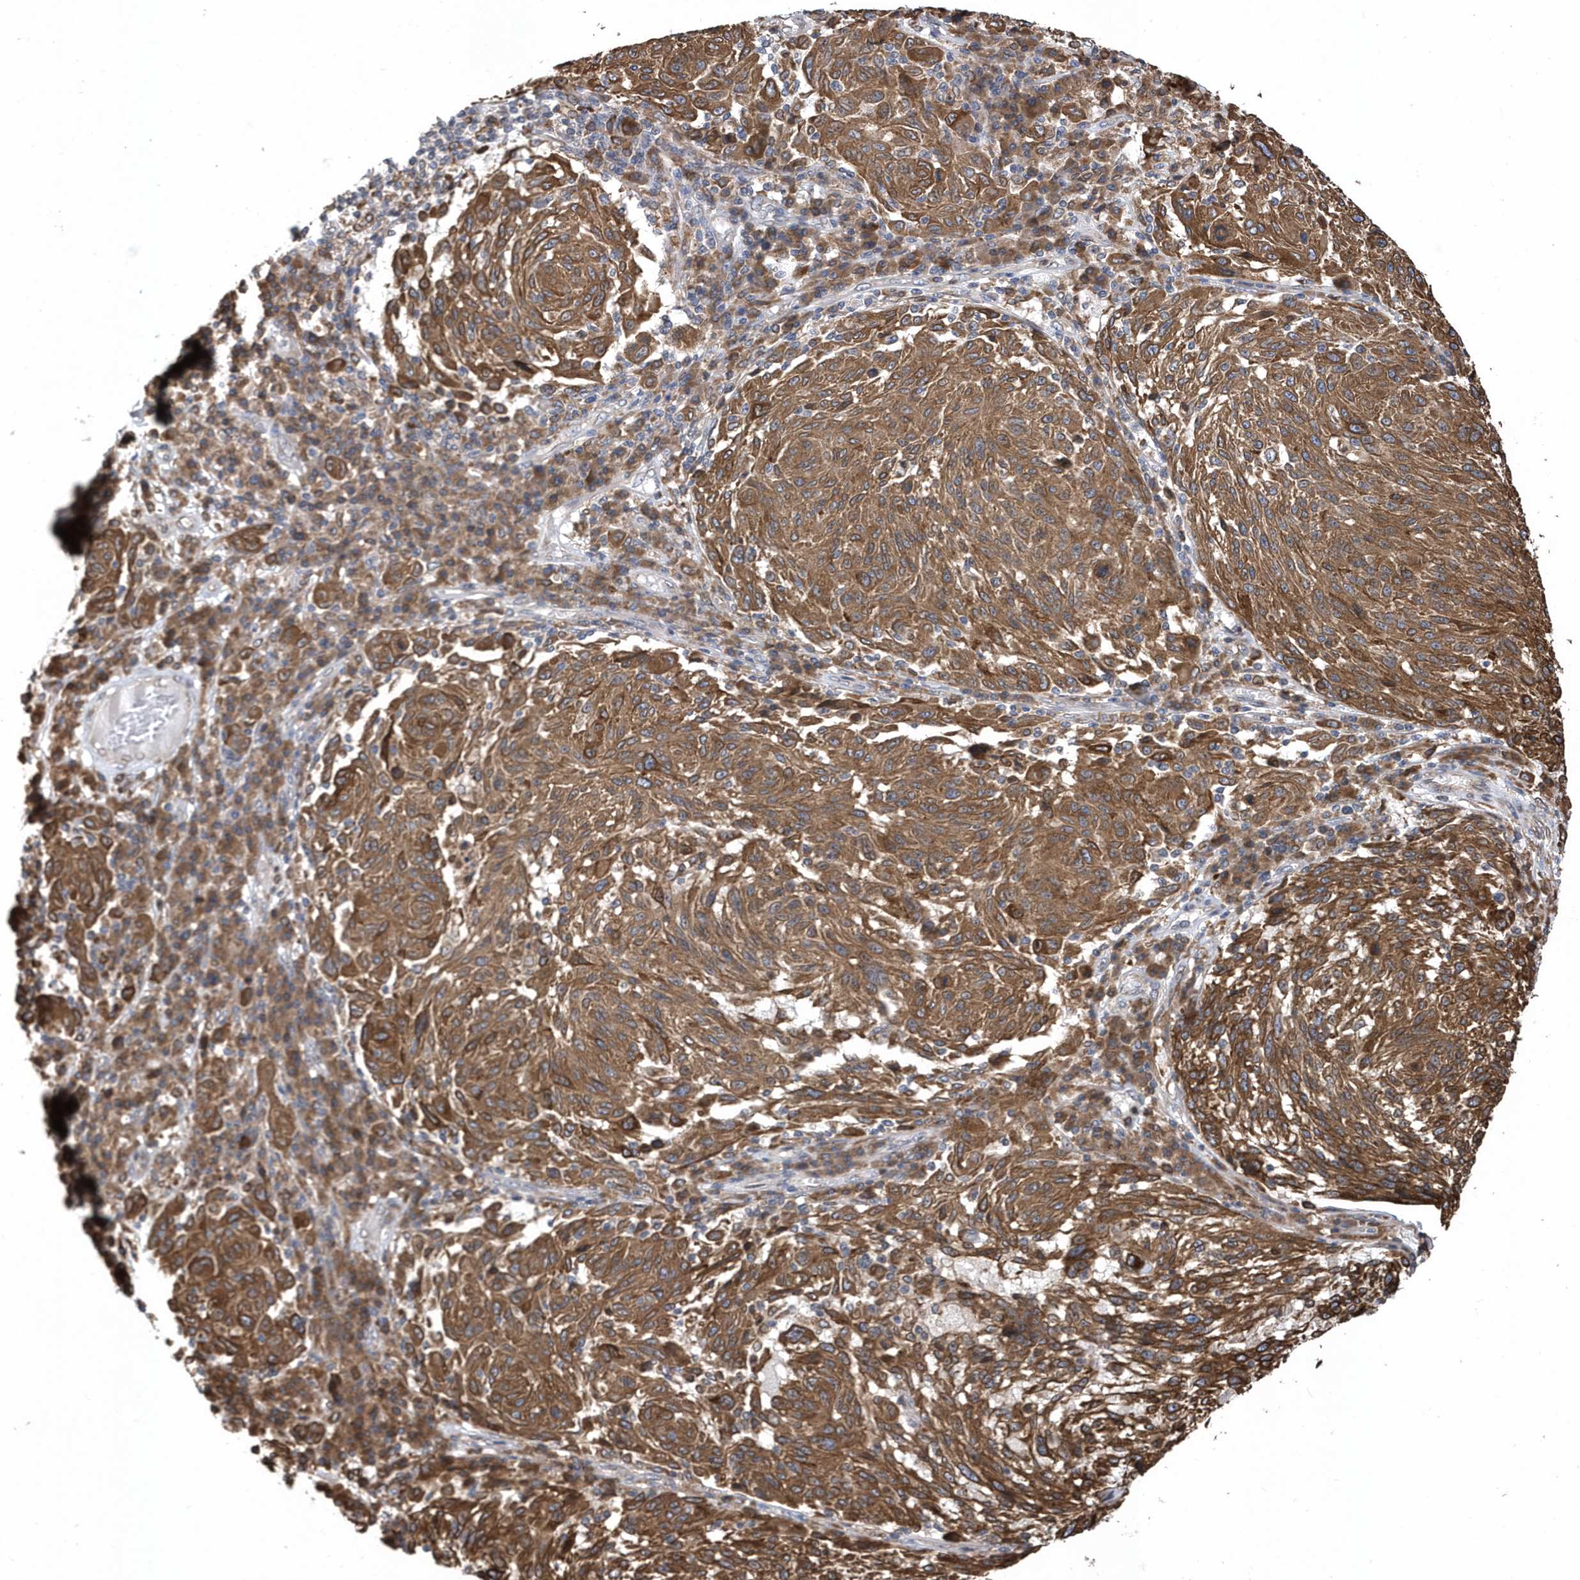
{"staining": {"intensity": "moderate", "quantity": ">75%", "location": "cytoplasmic/membranous"}, "tissue": "melanoma", "cell_type": "Tumor cells", "image_type": "cancer", "snomed": [{"axis": "morphology", "description": "Malignant melanoma, NOS"}, {"axis": "topography", "description": "Skin"}], "caption": "This is a histology image of immunohistochemistry (IHC) staining of melanoma, which shows moderate positivity in the cytoplasmic/membranous of tumor cells.", "gene": "VAMP7", "patient": {"sex": "male", "age": 53}}